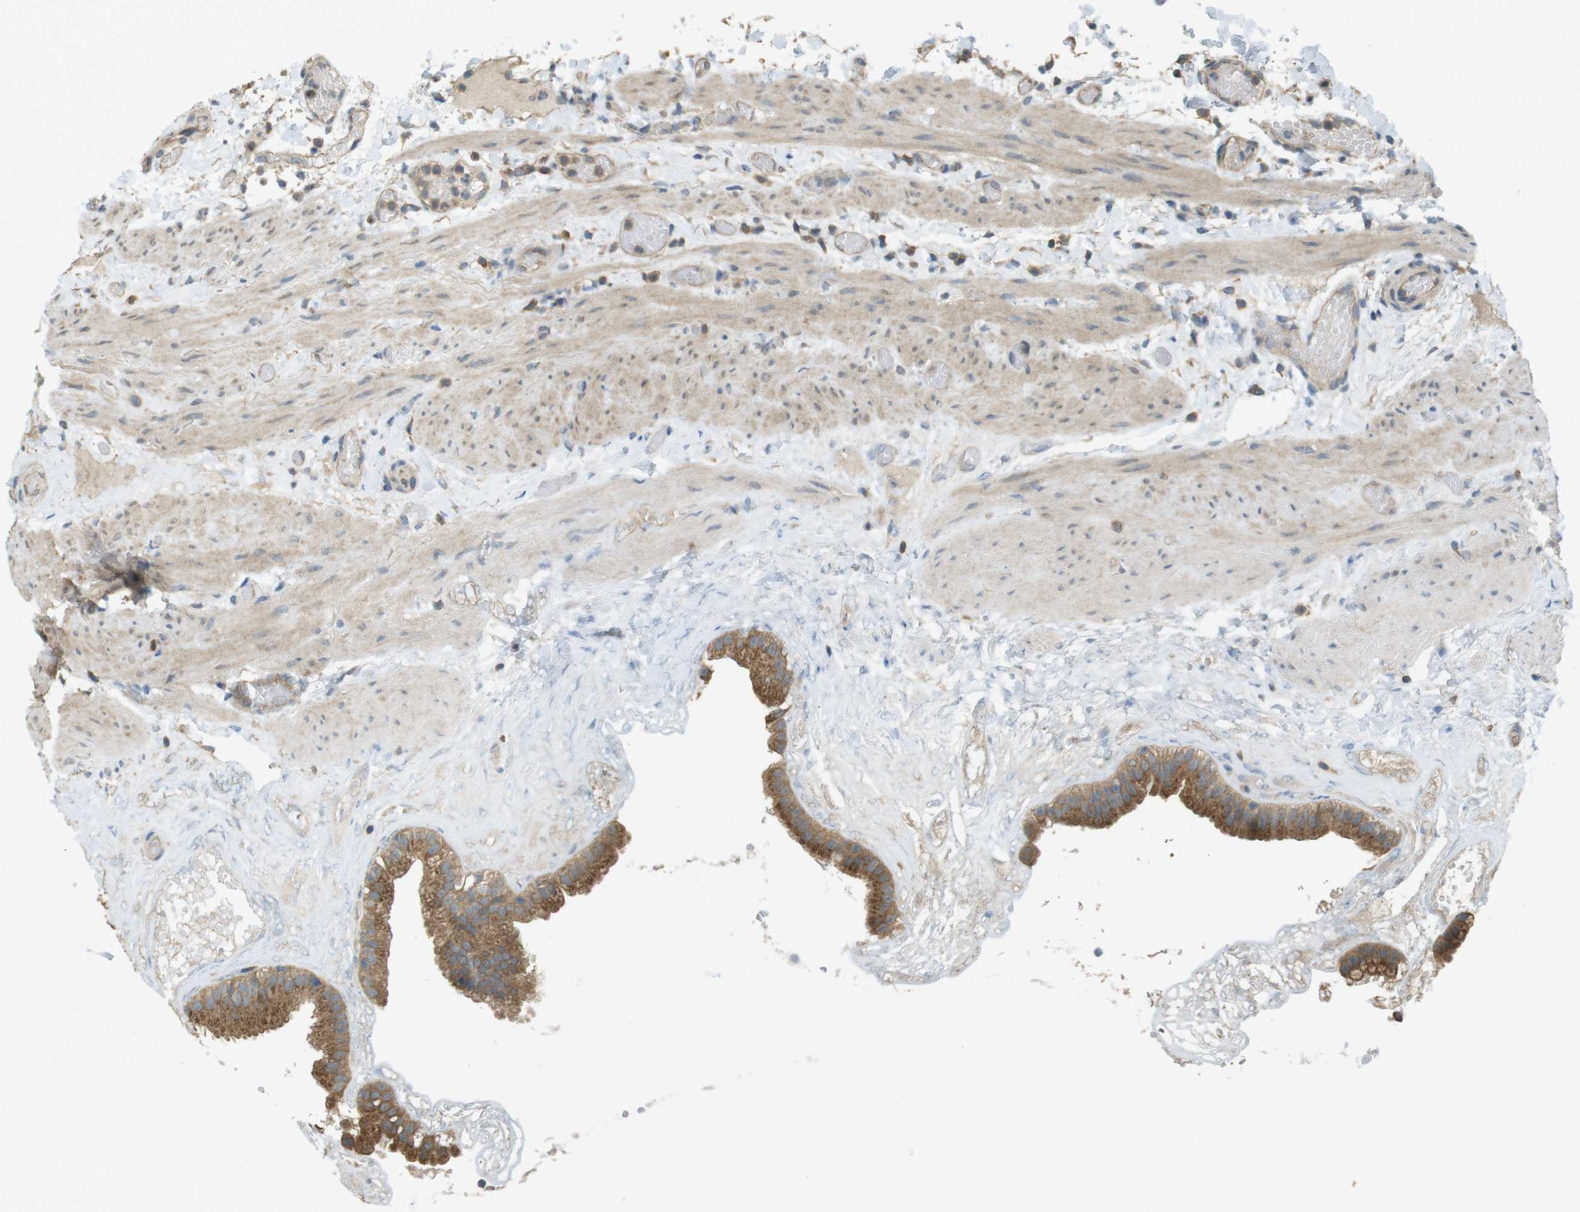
{"staining": {"intensity": "moderate", "quantity": ">75%", "location": "cytoplasmic/membranous"}, "tissue": "gallbladder", "cell_type": "Glandular cells", "image_type": "normal", "snomed": [{"axis": "morphology", "description": "Normal tissue, NOS"}, {"axis": "topography", "description": "Gallbladder"}], "caption": "Protein expression analysis of unremarkable human gallbladder reveals moderate cytoplasmic/membranous positivity in about >75% of glandular cells. (brown staining indicates protein expression, while blue staining denotes nuclei).", "gene": "ZDHHC20", "patient": {"sex": "female", "age": 26}}